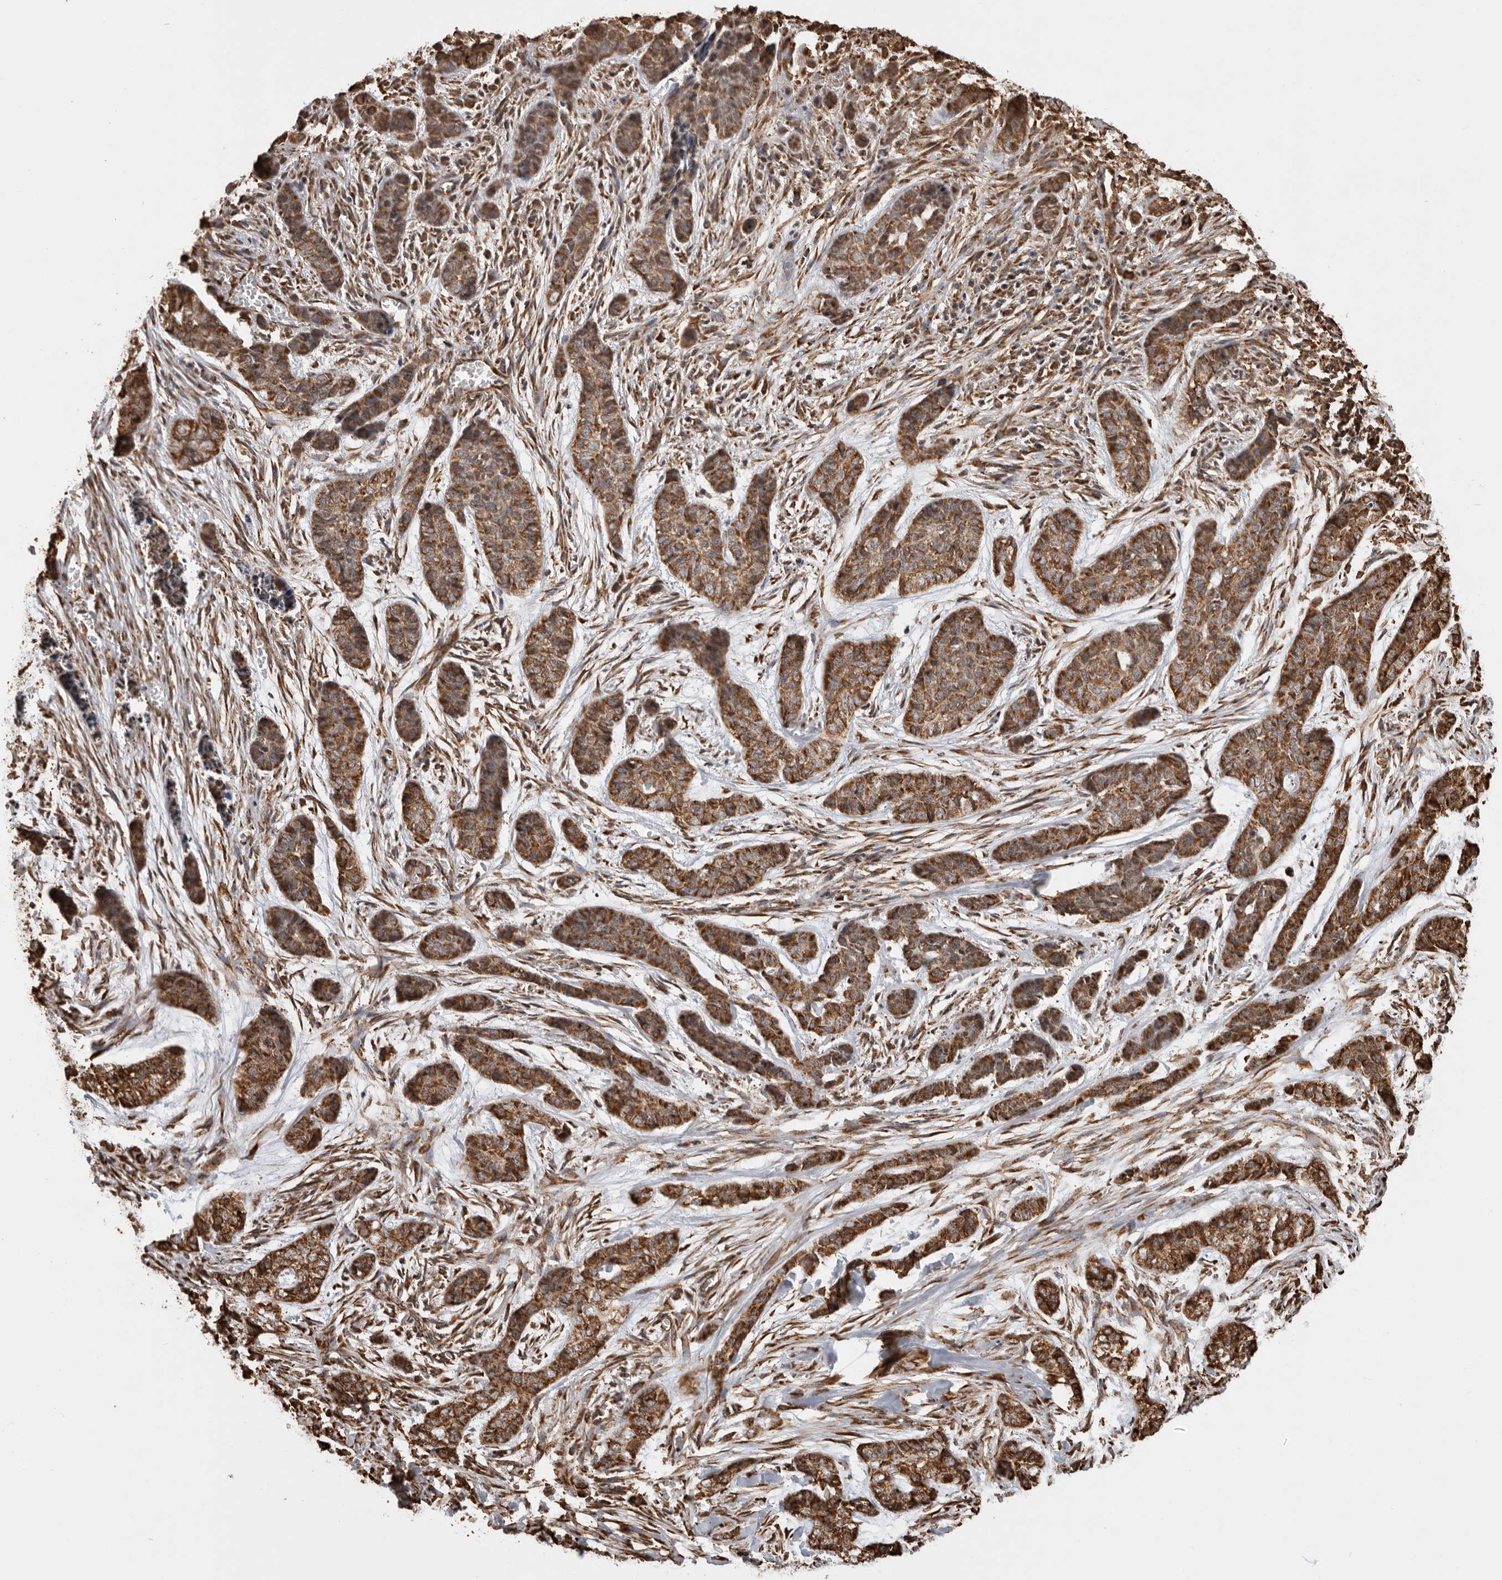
{"staining": {"intensity": "moderate", "quantity": ">75%", "location": "cytoplasmic/membranous"}, "tissue": "skin cancer", "cell_type": "Tumor cells", "image_type": "cancer", "snomed": [{"axis": "morphology", "description": "Basal cell carcinoma"}, {"axis": "topography", "description": "Skin"}], "caption": "Immunohistochemistry (IHC) image of skin cancer stained for a protein (brown), which displays medium levels of moderate cytoplasmic/membranous positivity in about >75% of tumor cells.", "gene": "FZD3", "patient": {"sex": "female", "age": 64}}